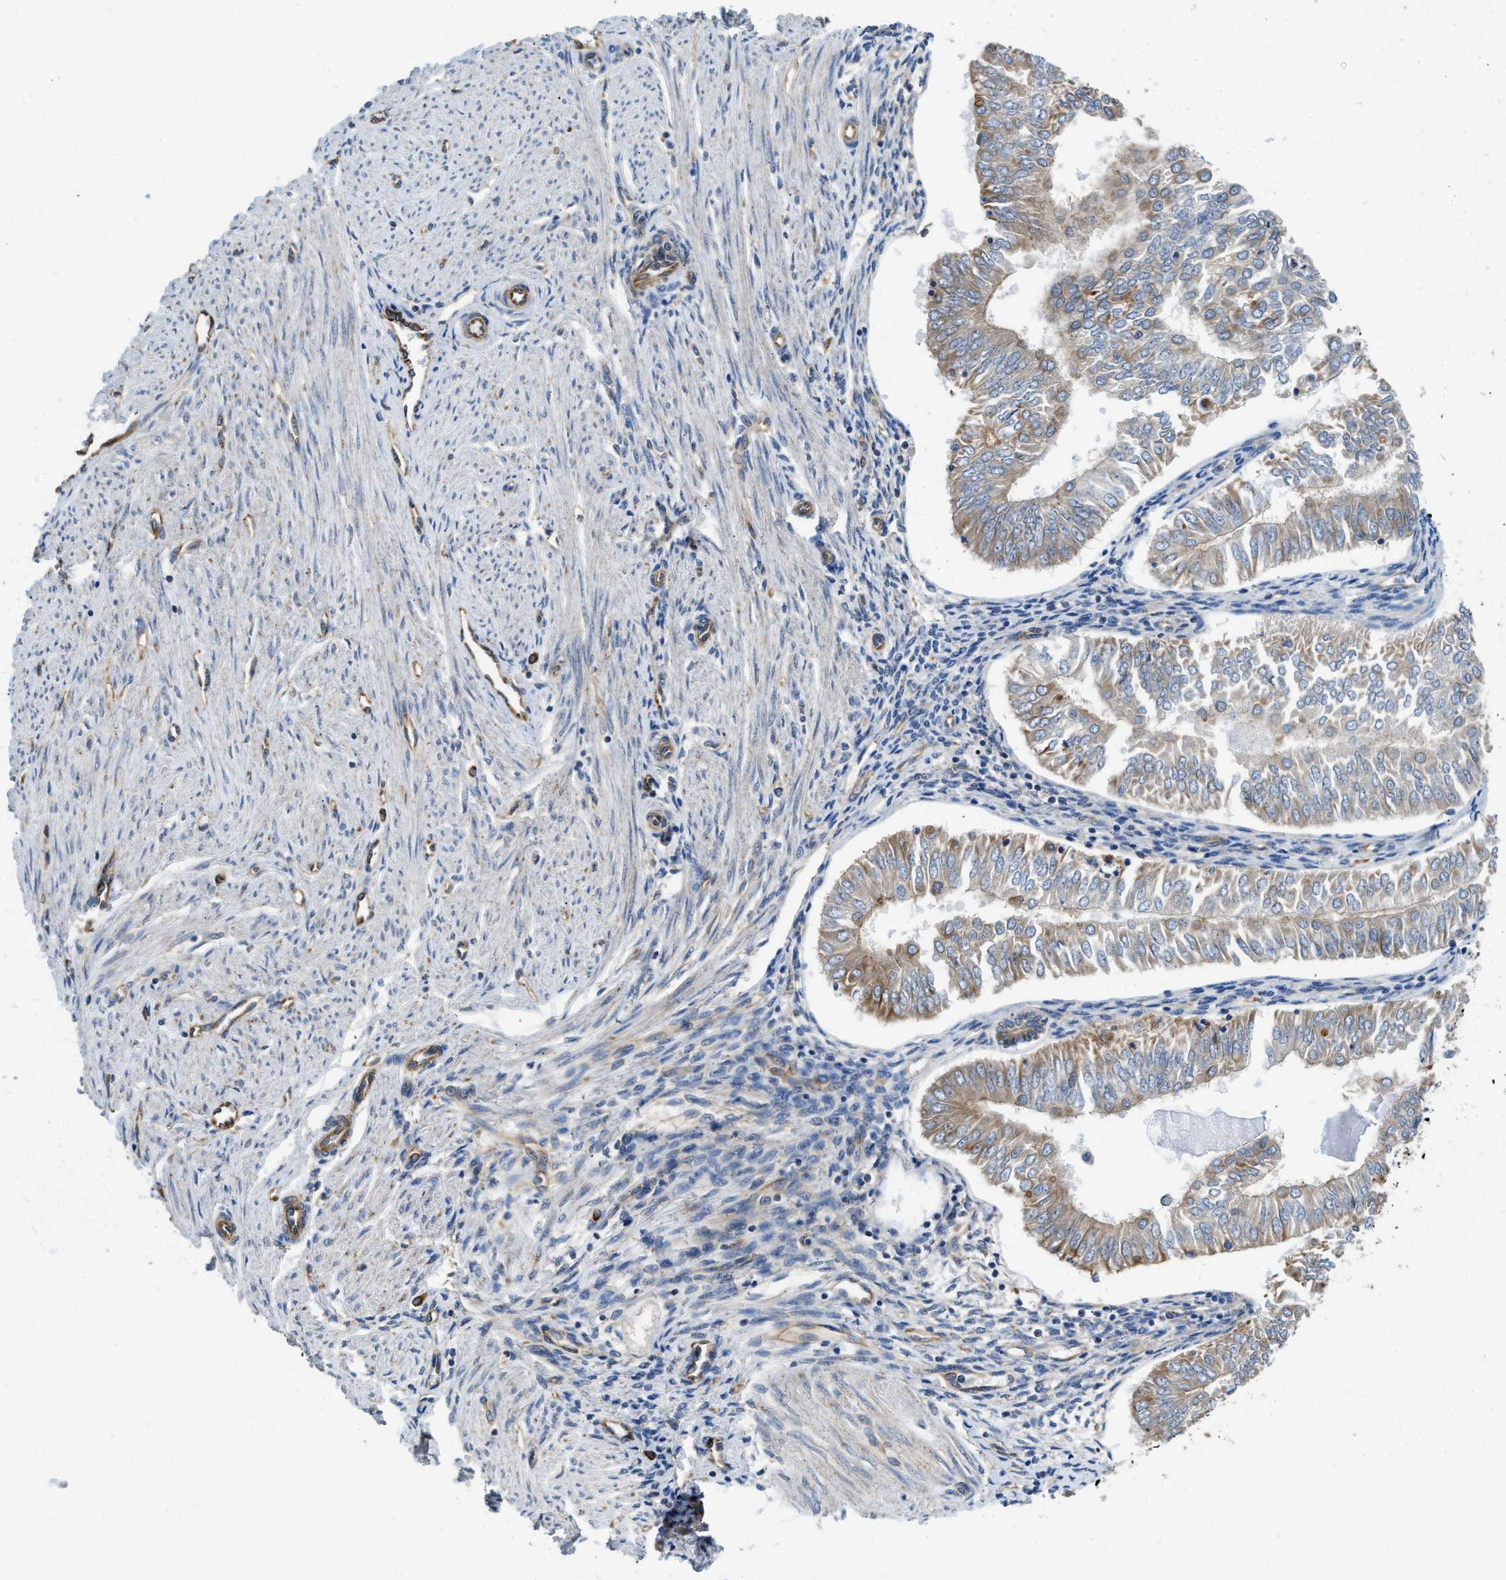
{"staining": {"intensity": "weak", "quantity": "25%-75%", "location": "cytoplasmic/membranous"}, "tissue": "endometrial cancer", "cell_type": "Tumor cells", "image_type": "cancer", "snomed": [{"axis": "morphology", "description": "Adenocarcinoma, NOS"}, {"axis": "topography", "description": "Endometrium"}], "caption": "A photomicrograph of human endometrial cancer (adenocarcinoma) stained for a protein demonstrates weak cytoplasmic/membranous brown staining in tumor cells. Immunohistochemistry (ihc) stains the protein of interest in brown and the nuclei are stained blue.", "gene": "HSD17B12", "patient": {"sex": "female", "age": 53}}